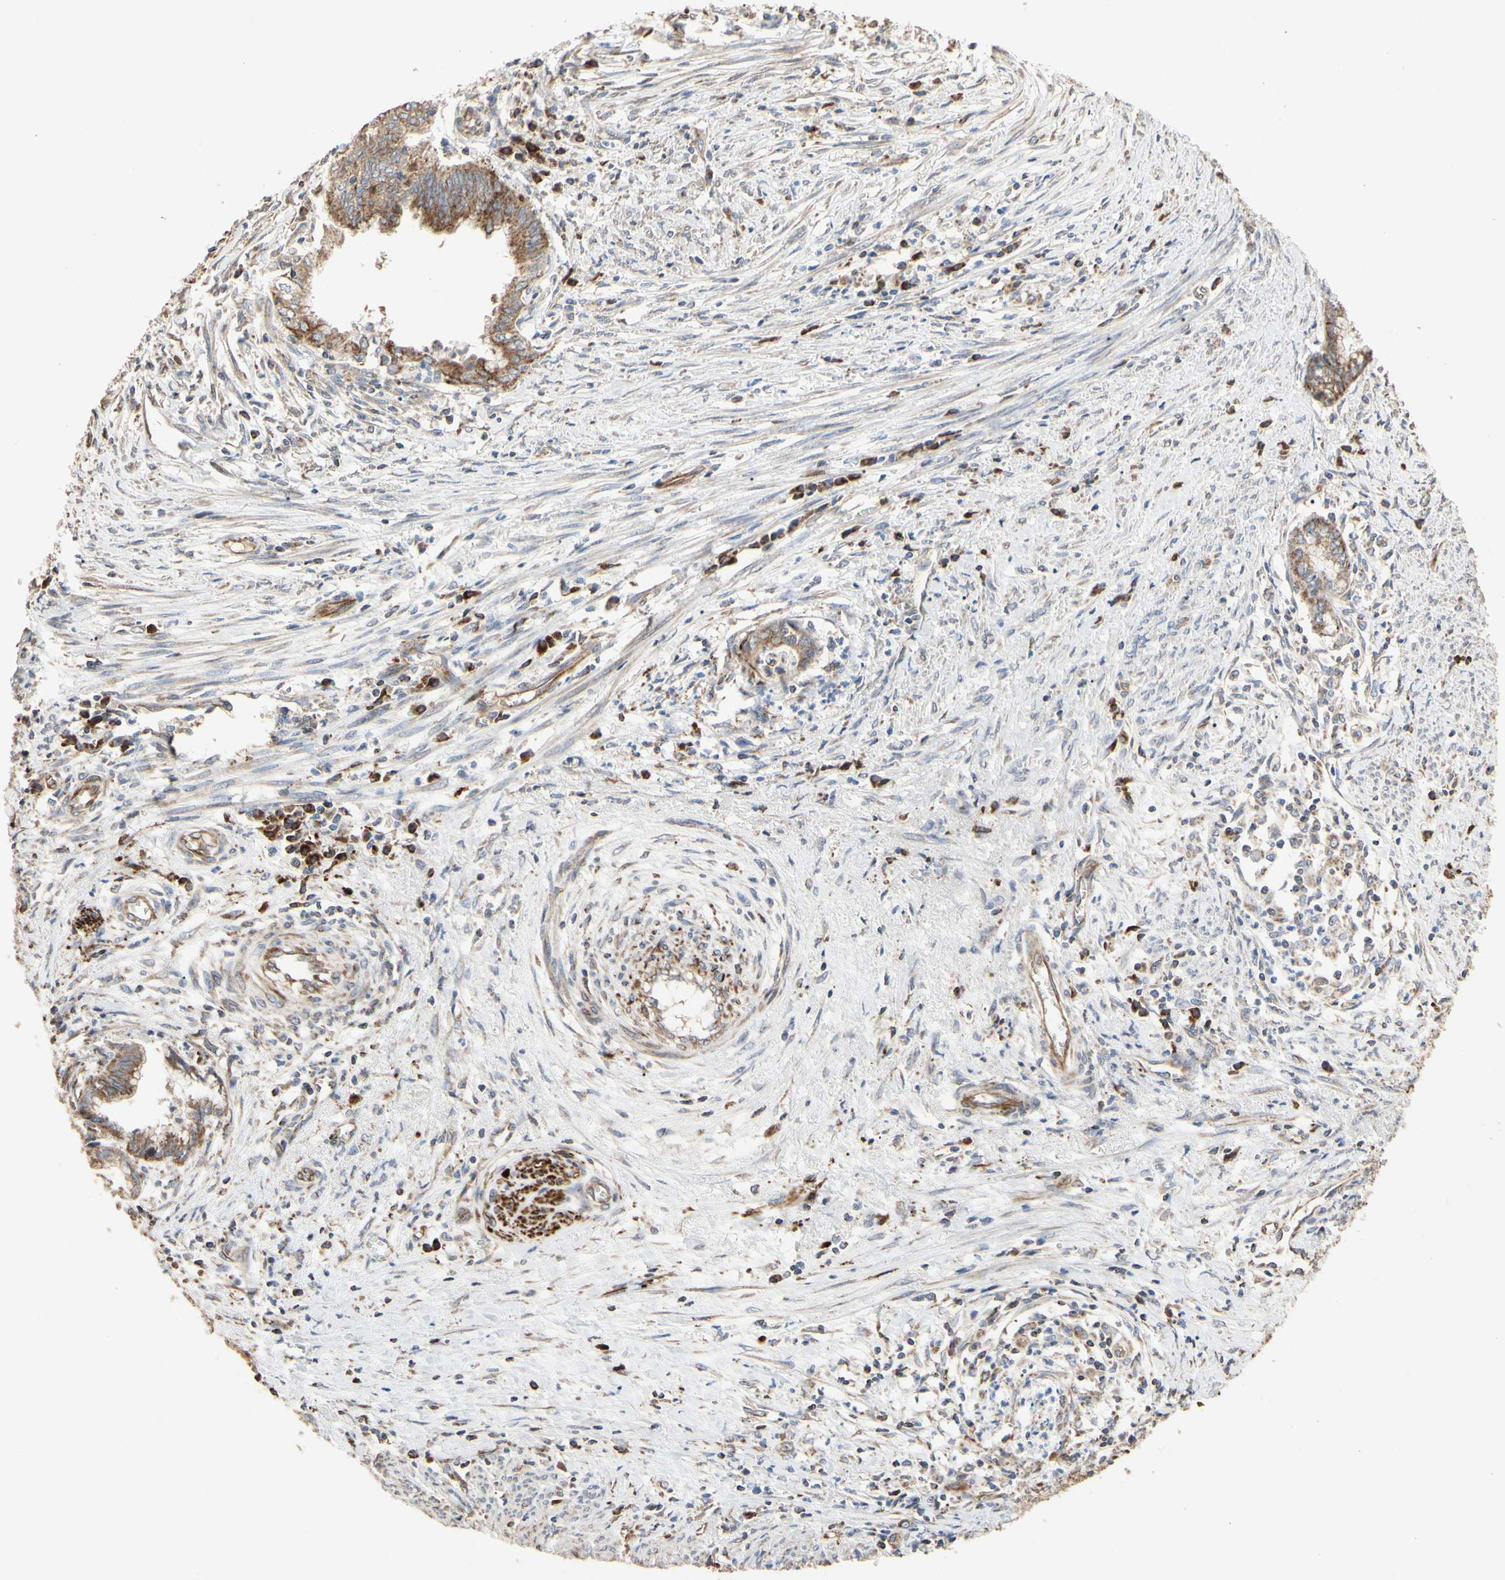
{"staining": {"intensity": "weak", "quantity": ">75%", "location": "cytoplasmic/membranous"}, "tissue": "endometrial cancer", "cell_type": "Tumor cells", "image_type": "cancer", "snomed": [{"axis": "morphology", "description": "Adenocarcinoma, NOS"}, {"axis": "topography", "description": "Endometrium"}], "caption": "Immunohistochemical staining of human endometrial cancer (adenocarcinoma) reveals low levels of weak cytoplasmic/membranous protein expression in approximately >75% of tumor cells.", "gene": "TUBA1A", "patient": {"sex": "female", "age": 79}}